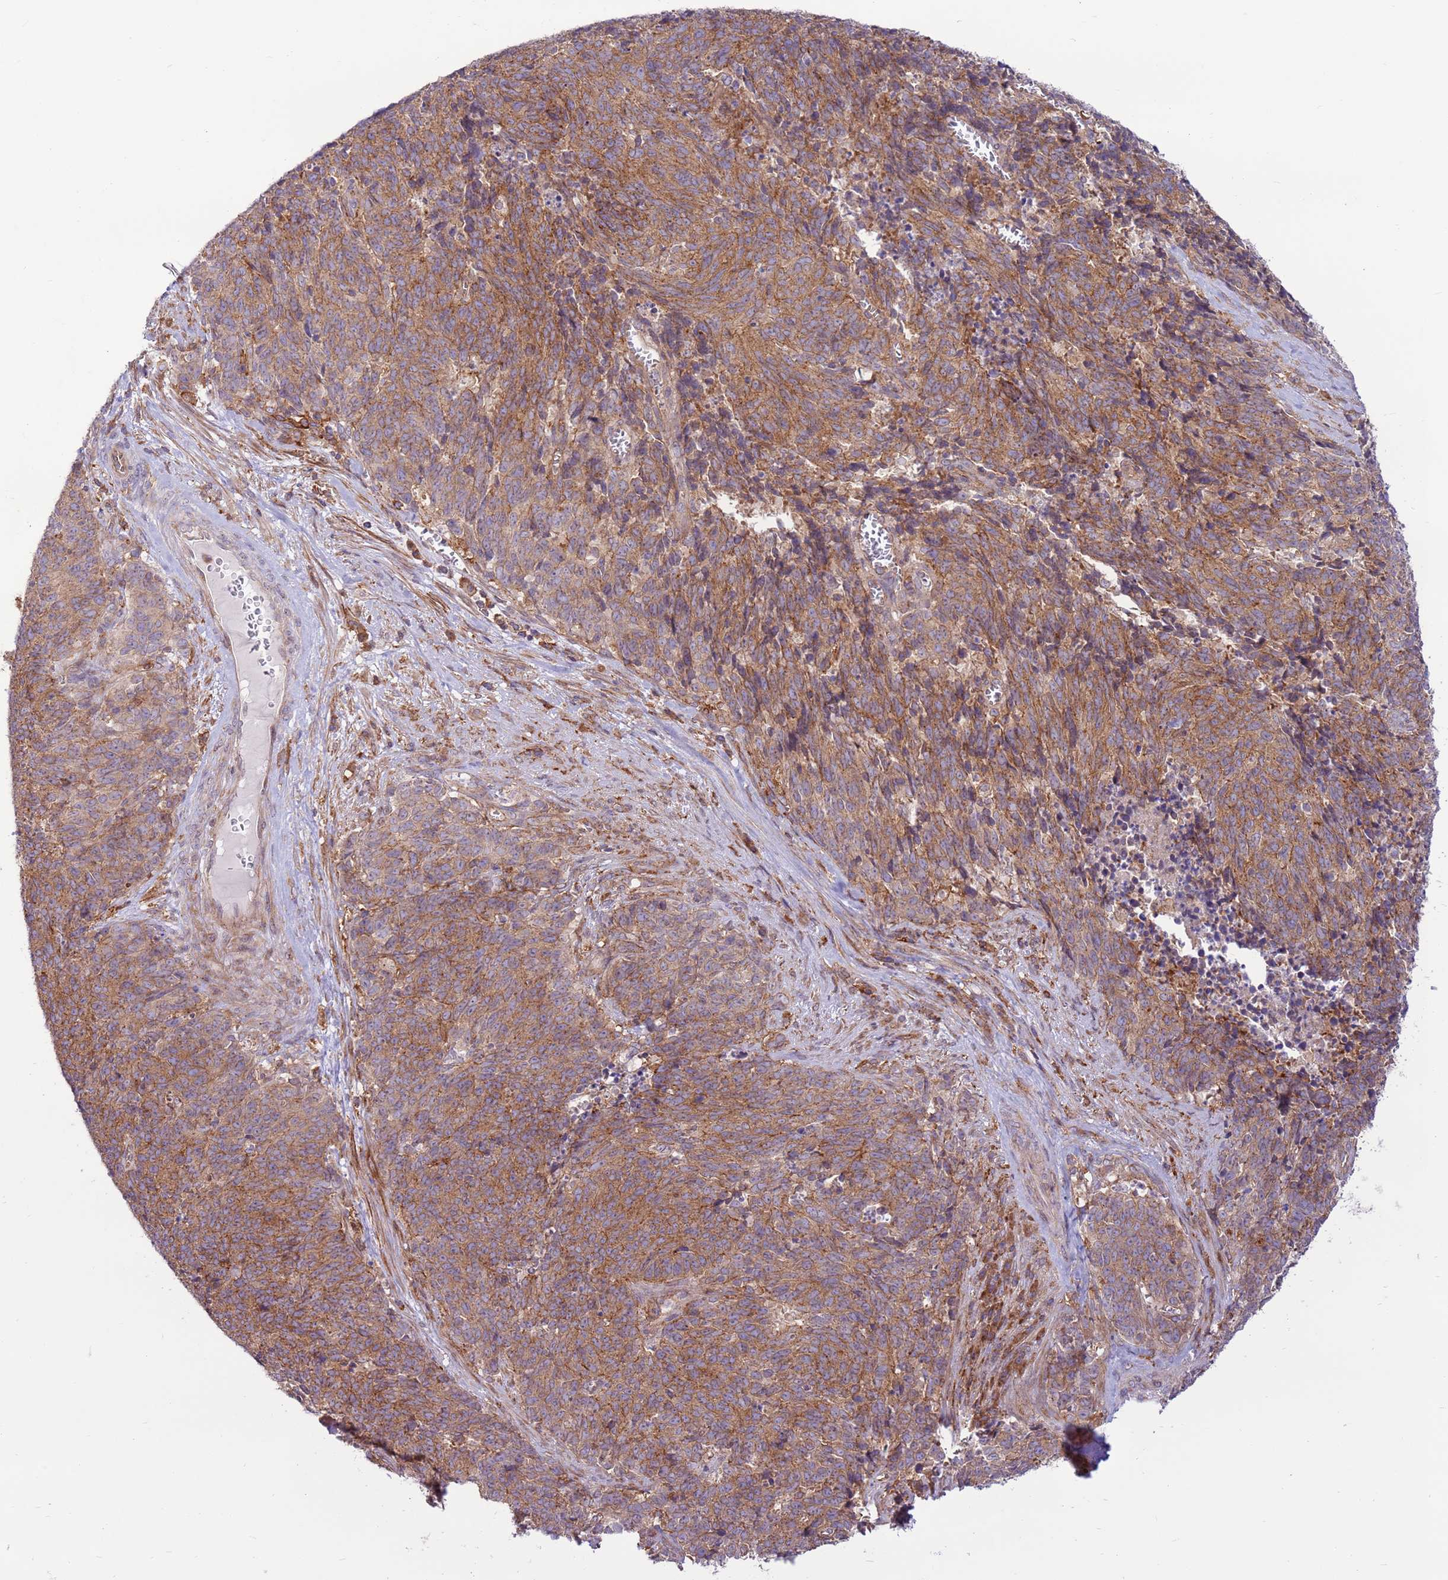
{"staining": {"intensity": "moderate", "quantity": ">75%", "location": "cytoplasmic/membranous"}, "tissue": "cervical cancer", "cell_type": "Tumor cells", "image_type": "cancer", "snomed": [{"axis": "morphology", "description": "Squamous cell carcinoma, NOS"}, {"axis": "topography", "description": "Cervix"}], "caption": "IHC (DAB (3,3'-diaminobenzidine)) staining of human cervical cancer (squamous cell carcinoma) exhibits moderate cytoplasmic/membranous protein expression in about >75% of tumor cells.", "gene": "DDX19B", "patient": {"sex": "female", "age": 29}}